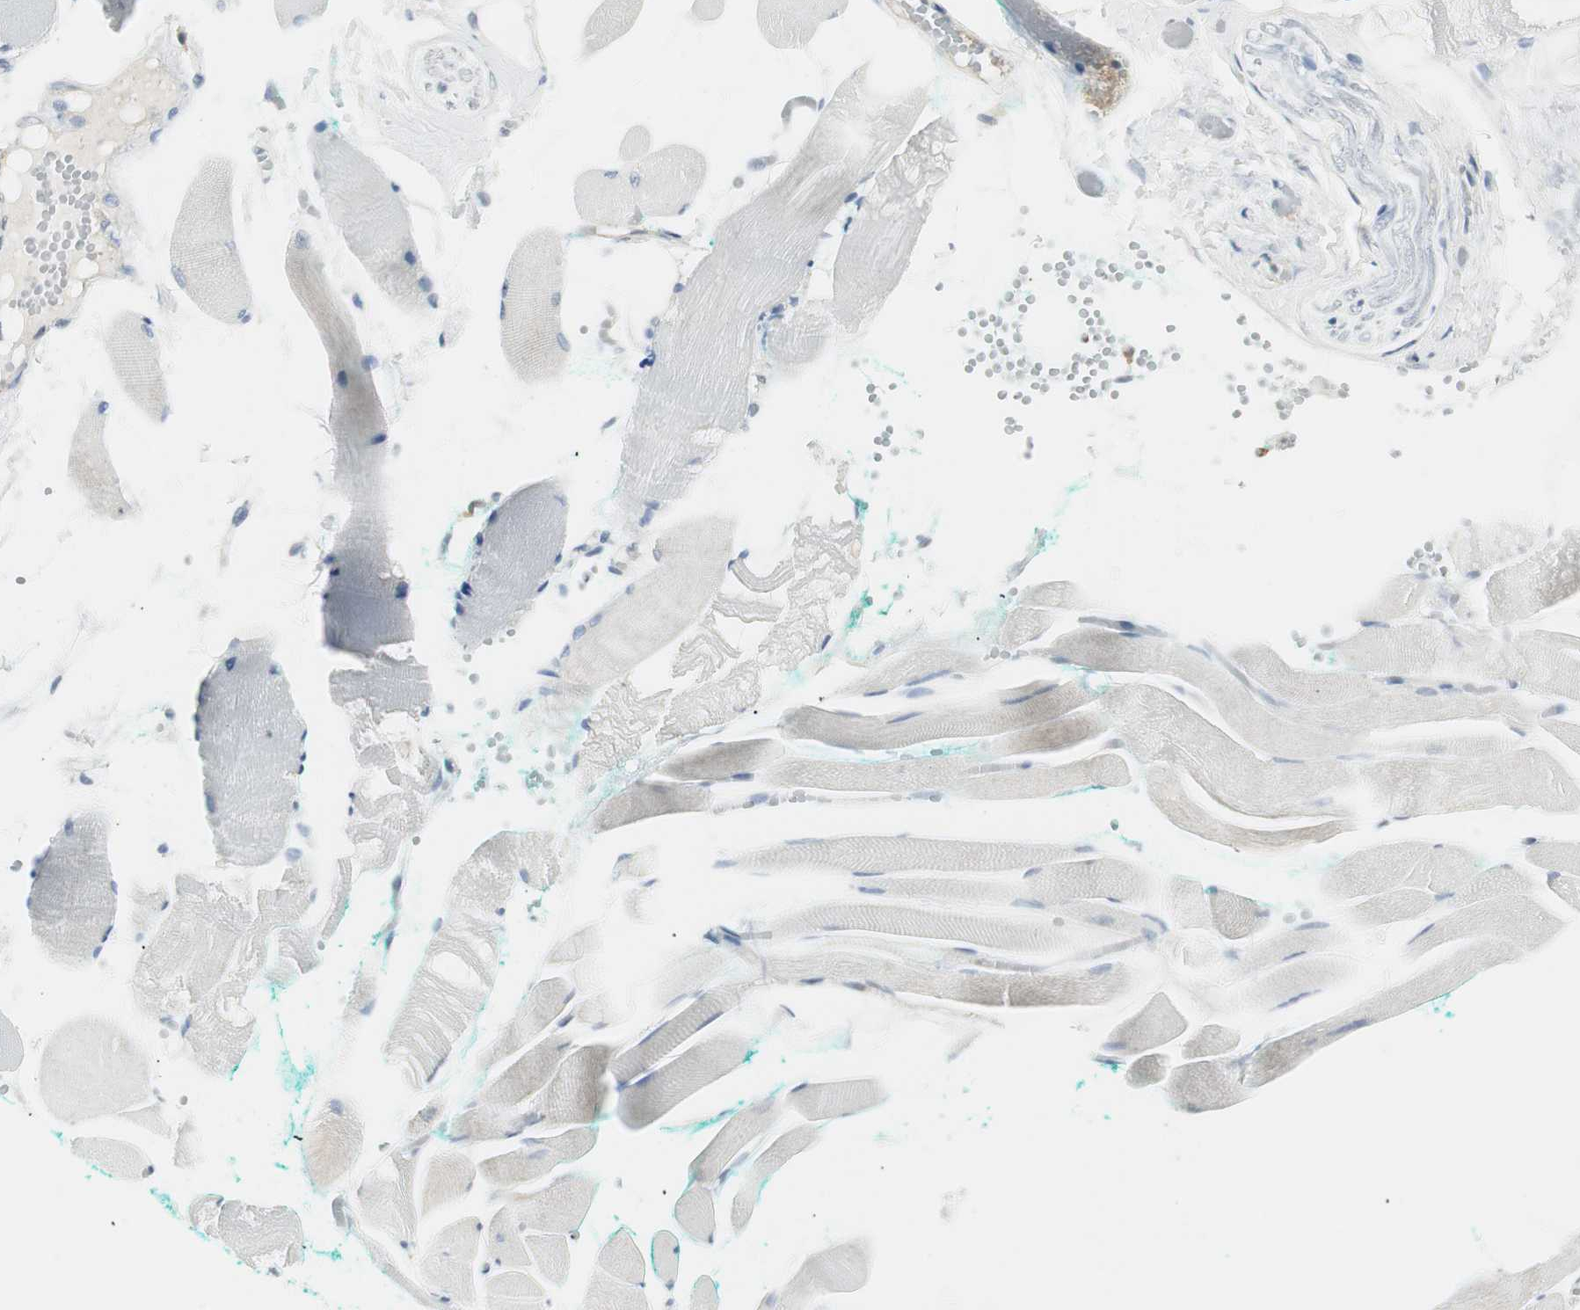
{"staining": {"intensity": "negative", "quantity": "none", "location": "none"}, "tissue": "skeletal muscle", "cell_type": "Myocytes", "image_type": "normal", "snomed": [{"axis": "morphology", "description": "Normal tissue, NOS"}, {"axis": "topography", "description": "Skeletal muscle"}, {"axis": "topography", "description": "Peripheral nerve tissue"}], "caption": "DAB immunohistochemical staining of unremarkable human skeletal muscle displays no significant staining in myocytes. (IHC, brightfield microscopy, high magnification).", "gene": "PPP1CA", "patient": {"sex": "female", "age": 84}}